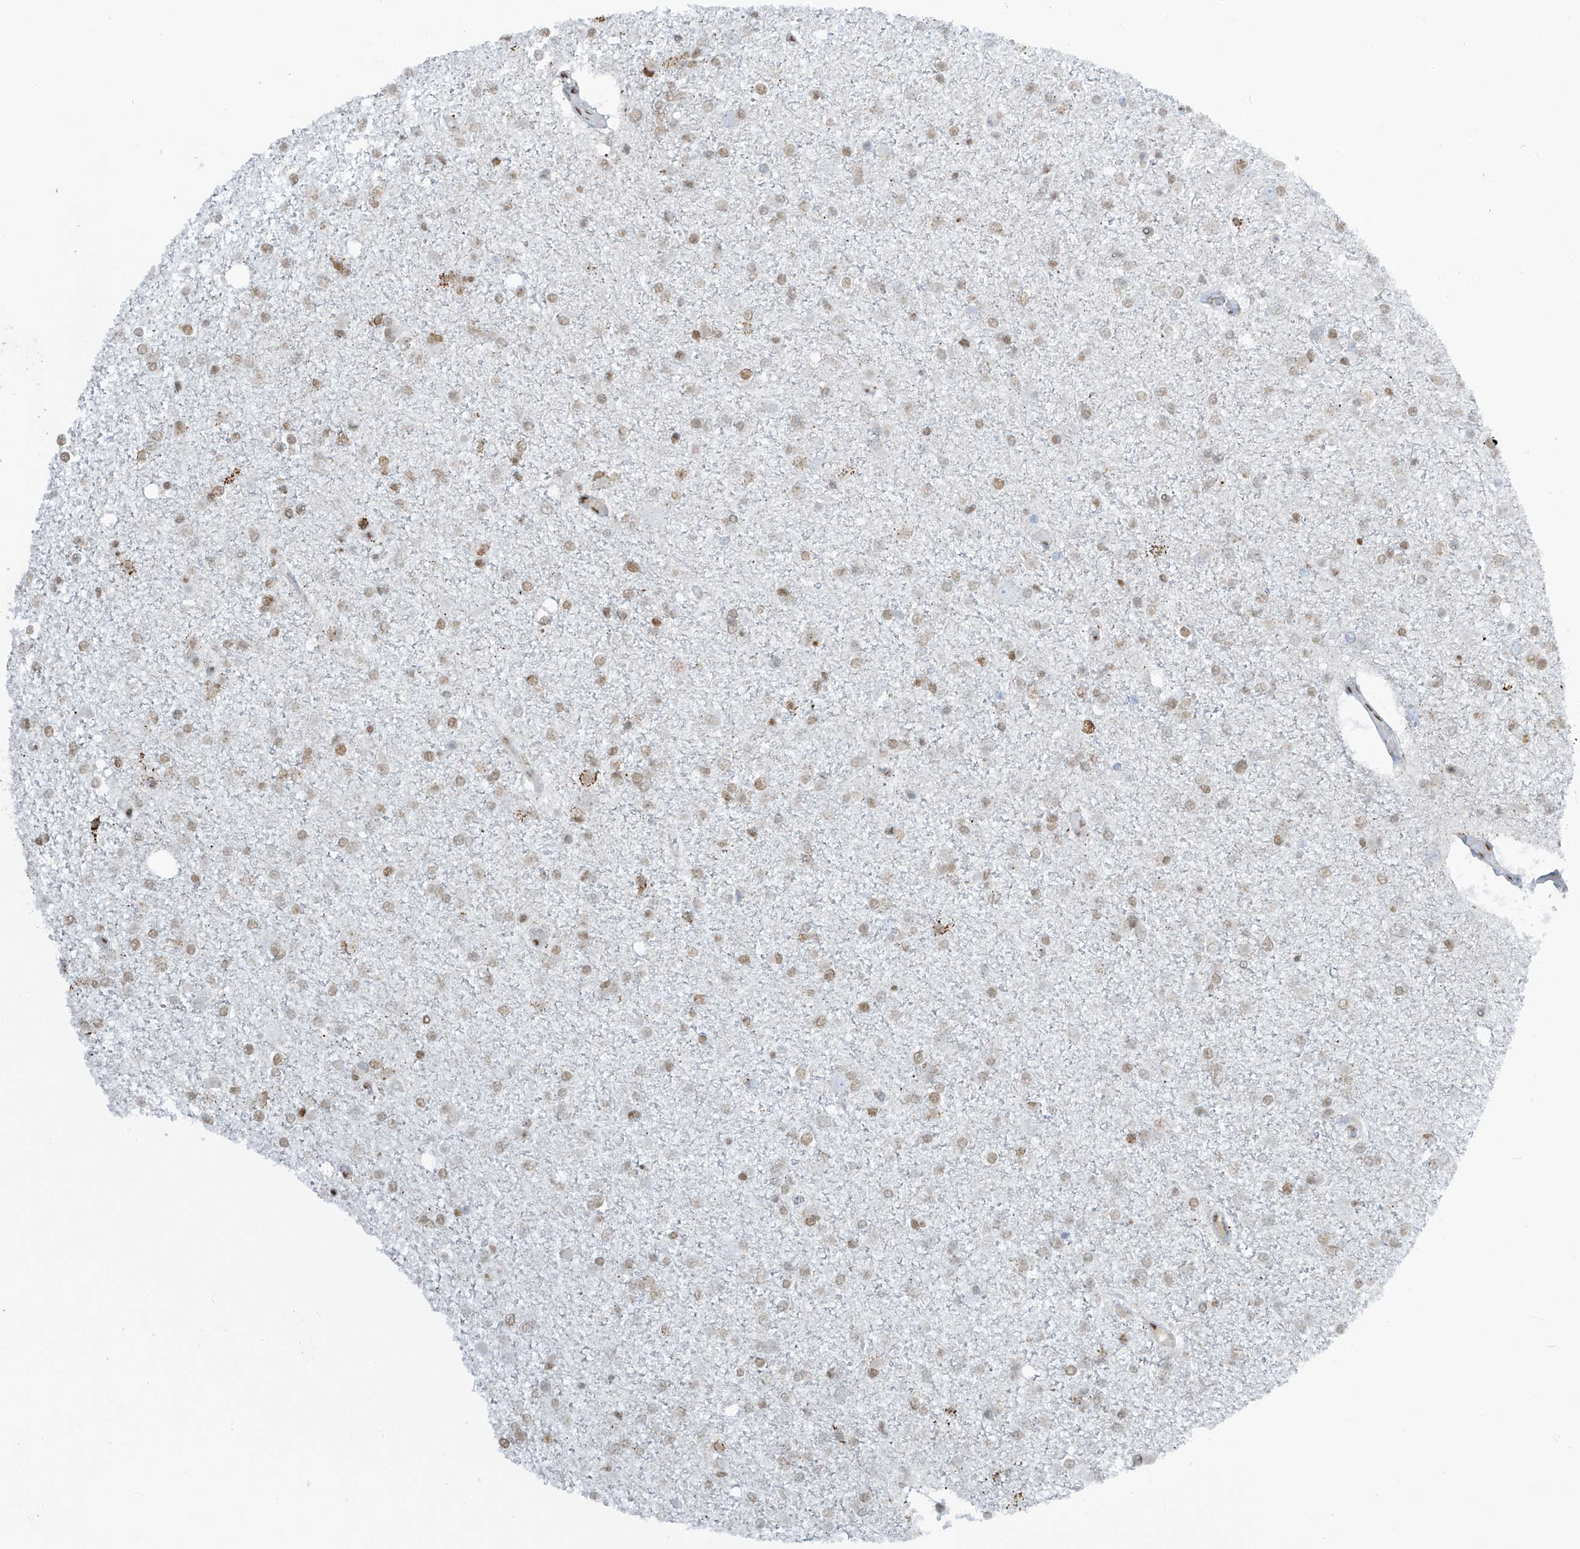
{"staining": {"intensity": "weak", "quantity": "25%-75%", "location": "nuclear"}, "tissue": "glioma", "cell_type": "Tumor cells", "image_type": "cancer", "snomed": [{"axis": "morphology", "description": "Glioma, malignant, Low grade"}, {"axis": "topography", "description": "Brain"}], "caption": "Immunohistochemical staining of malignant glioma (low-grade) demonstrates low levels of weak nuclear positivity in approximately 25%-75% of tumor cells.", "gene": "PM20D2", "patient": {"sex": "female", "age": 22}}